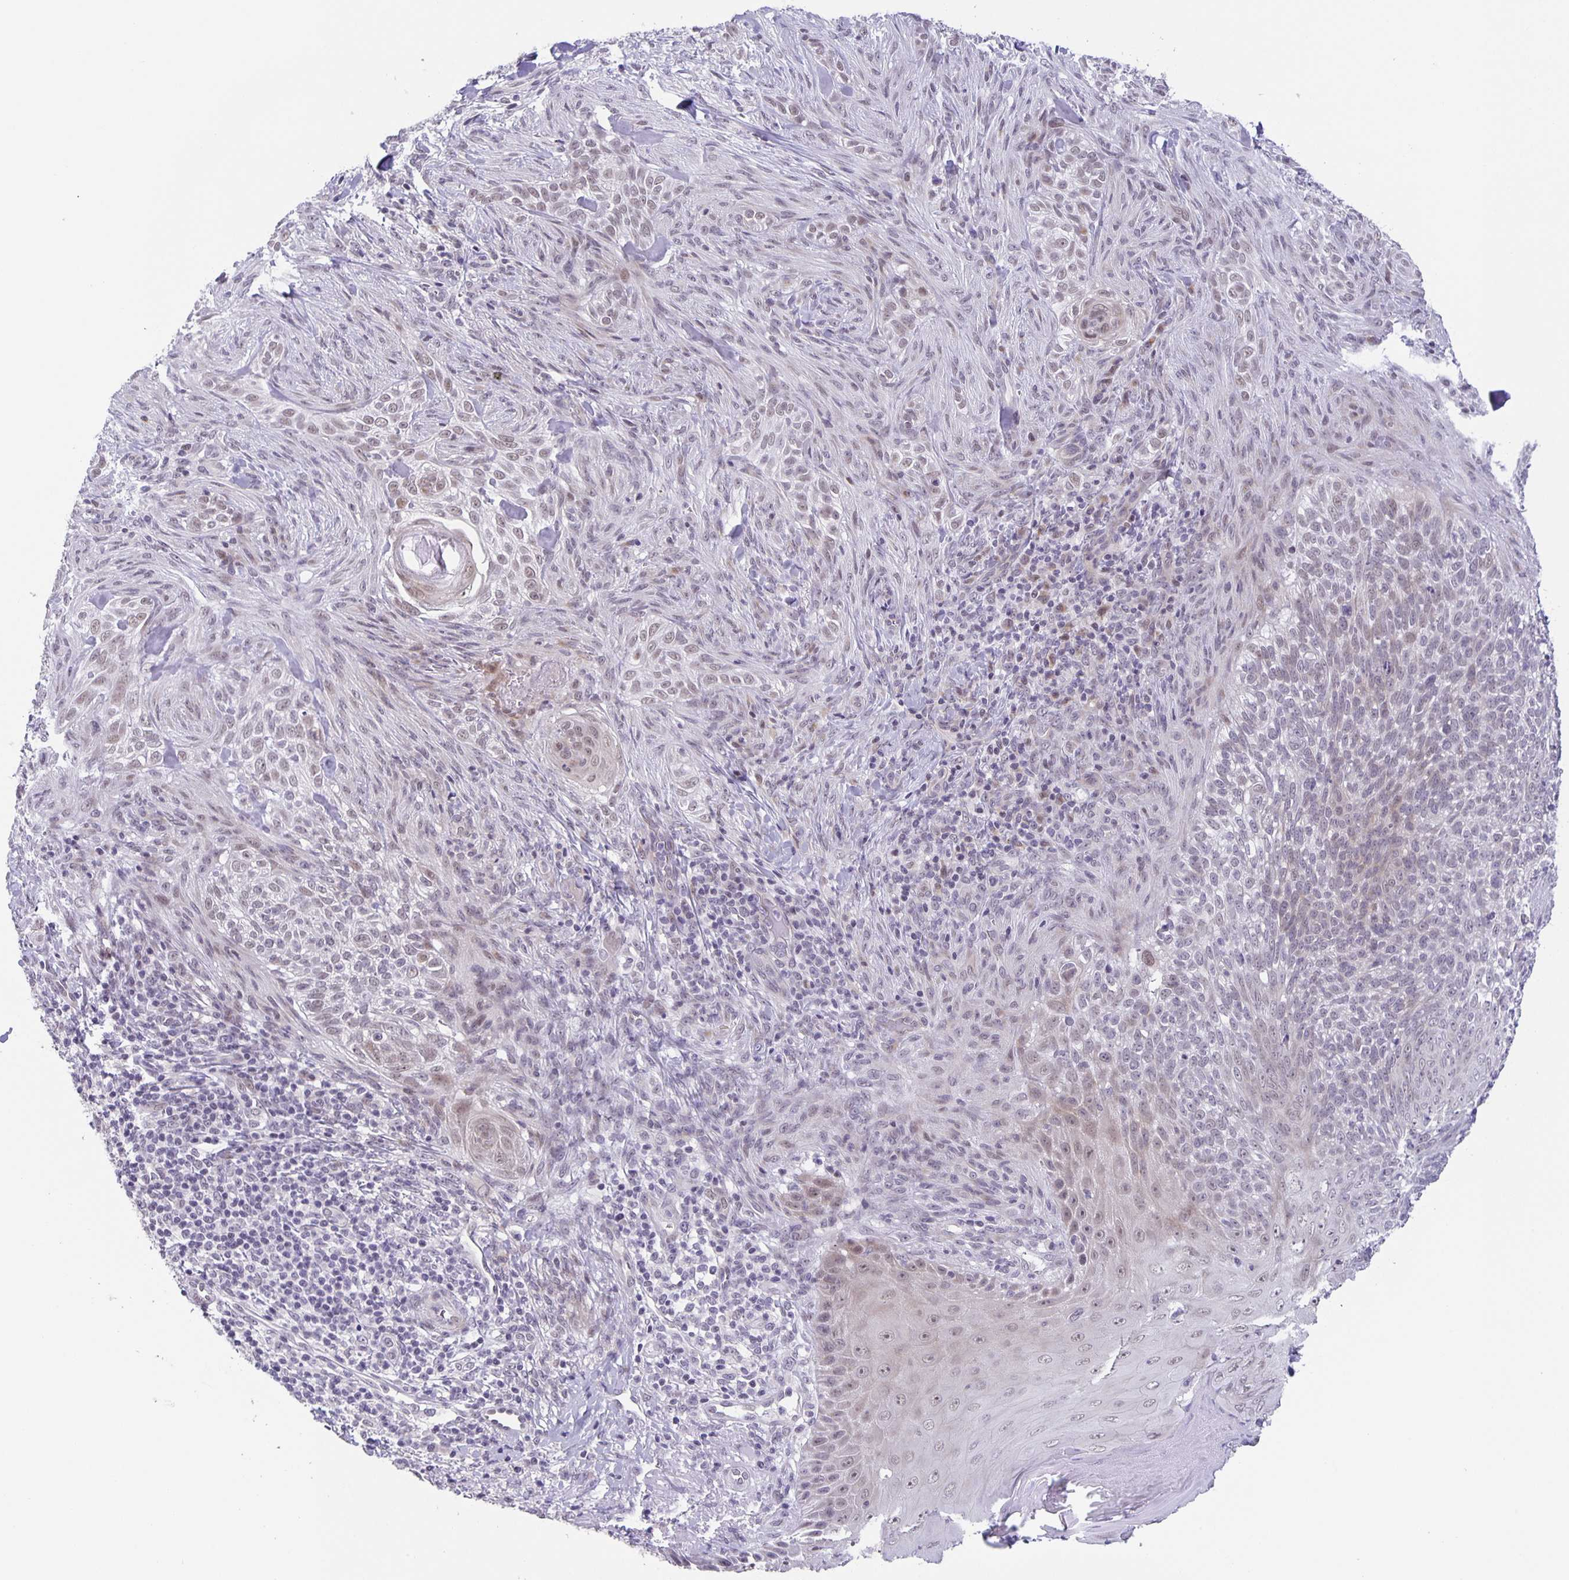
{"staining": {"intensity": "weak", "quantity": ">75%", "location": "nuclear"}, "tissue": "skin cancer", "cell_type": "Tumor cells", "image_type": "cancer", "snomed": [{"axis": "morphology", "description": "Basal cell carcinoma"}, {"axis": "topography", "description": "Skin"}], "caption": "High-power microscopy captured an IHC photomicrograph of skin basal cell carcinoma, revealing weak nuclear expression in approximately >75% of tumor cells. (Stains: DAB in brown, nuclei in blue, Microscopy: brightfield microscopy at high magnification).", "gene": "PHRF1", "patient": {"sex": "female", "age": 48}}